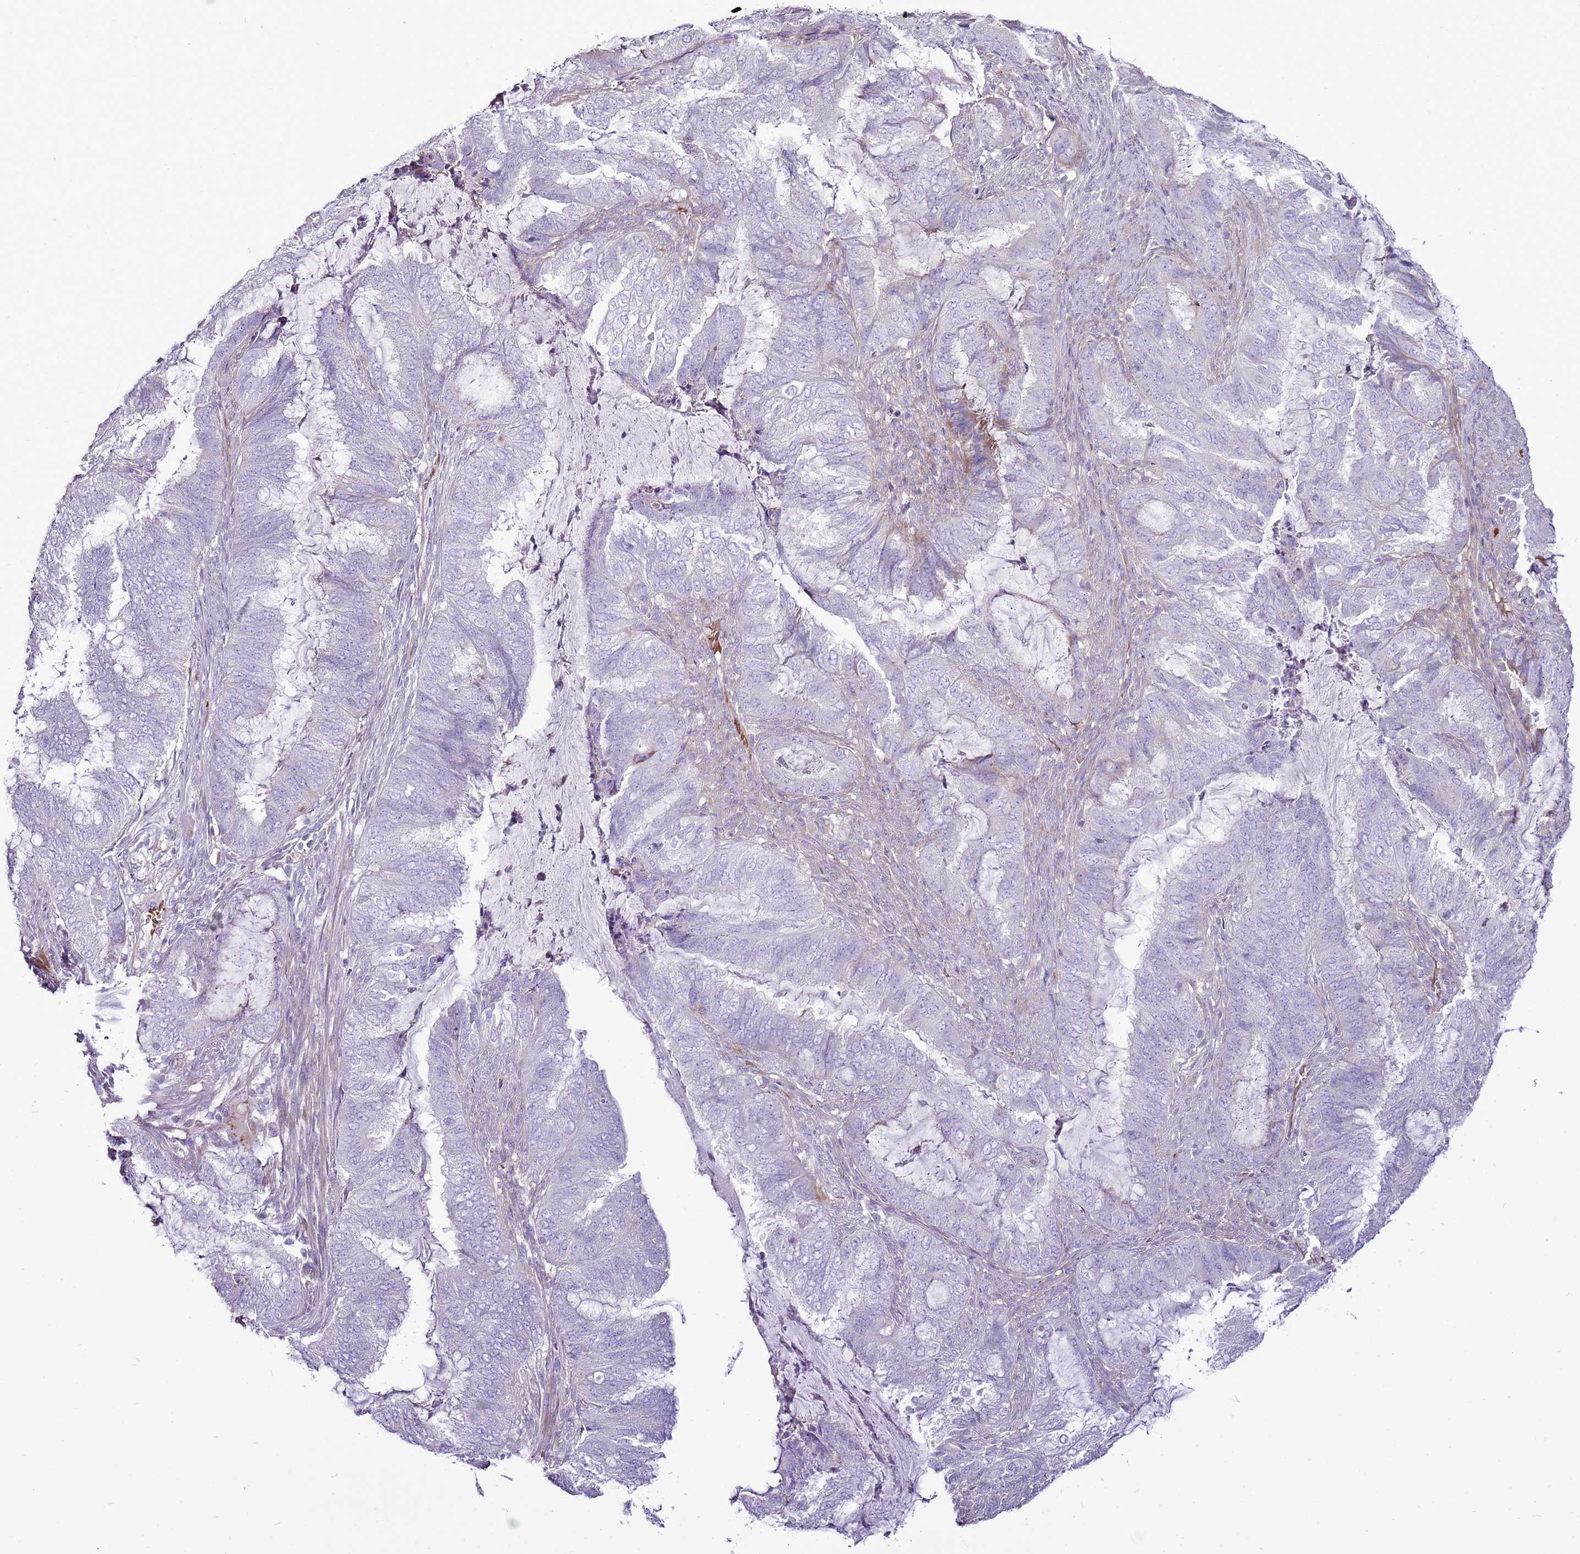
{"staining": {"intensity": "negative", "quantity": "none", "location": "none"}, "tissue": "endometrial cancer", "cell_type": "Tumor cells", "image_type": "cancer", "snomed": [{"axis": "morphology", "description": "Adenocarcinoma, NOS"}, {"axis": "topography", "description": "Endometrium"}], "caption": "Tumor cells show no significant expression in adenocarcinoma (endometrial).", "gene": "CHAC2", "patient": {"sex": "female", "age": 51}}